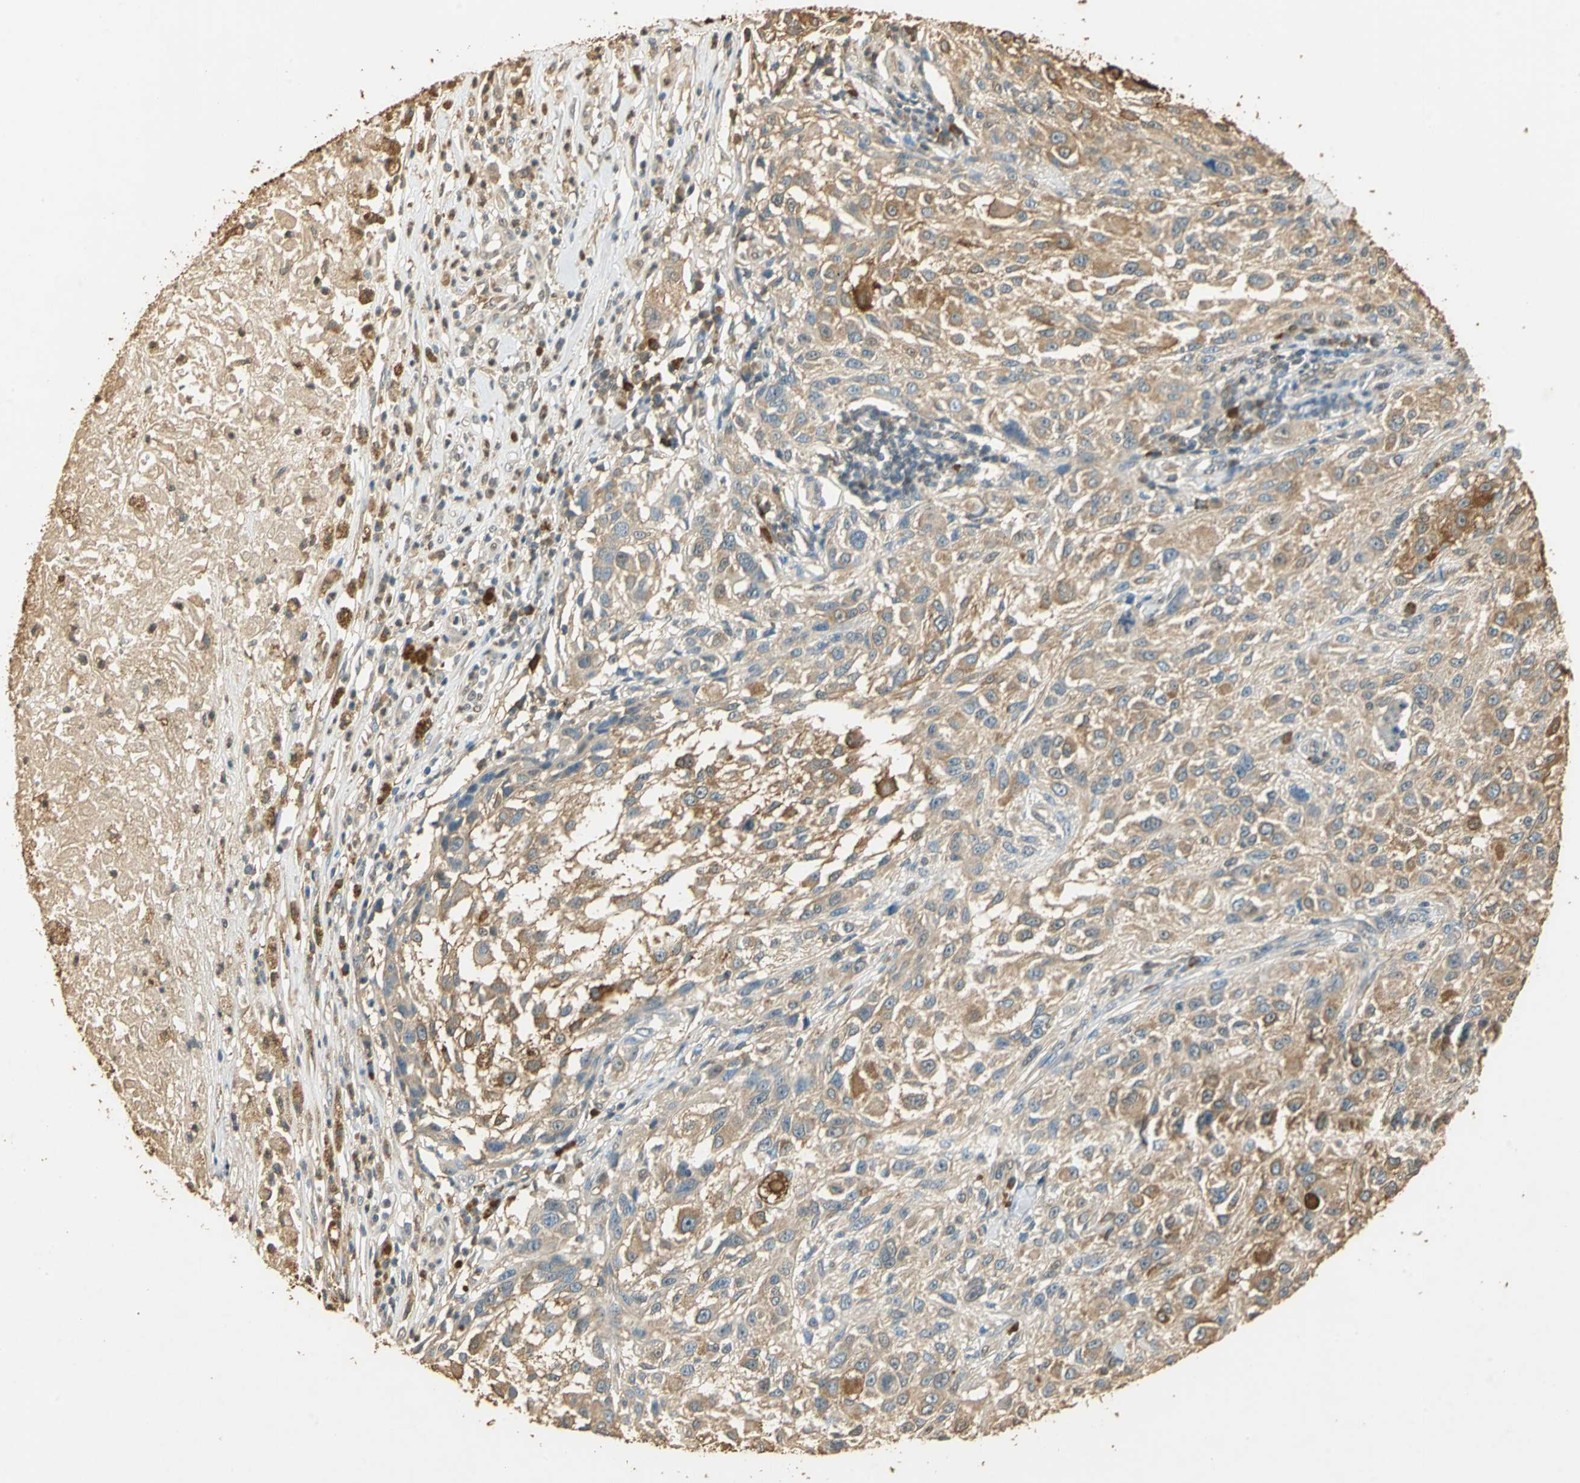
{"staining": {"intensity": "moderate", "quantity": ">75%", "location": "cytoplasmic/membranous"}, "tissue": "melanoma", "cell_type": "Tumor cells", "image_type": "cancer", "snomed": [{"axis": "morphology", "description": "Necrosis, NOS"}, {"axis": "morphology", "description": "Malignant melanoma, NOS"}, {"axis": "topography", "description": "Skin"}], "caption": "Approximately >75% of tumor cells in melanoma reveal moderate cytoplasmic/membranous protein staining as visualized by brown immunohistochemical staining.", "gene": "GAPDH", "patient": {"sex": "female", "age": 87}}